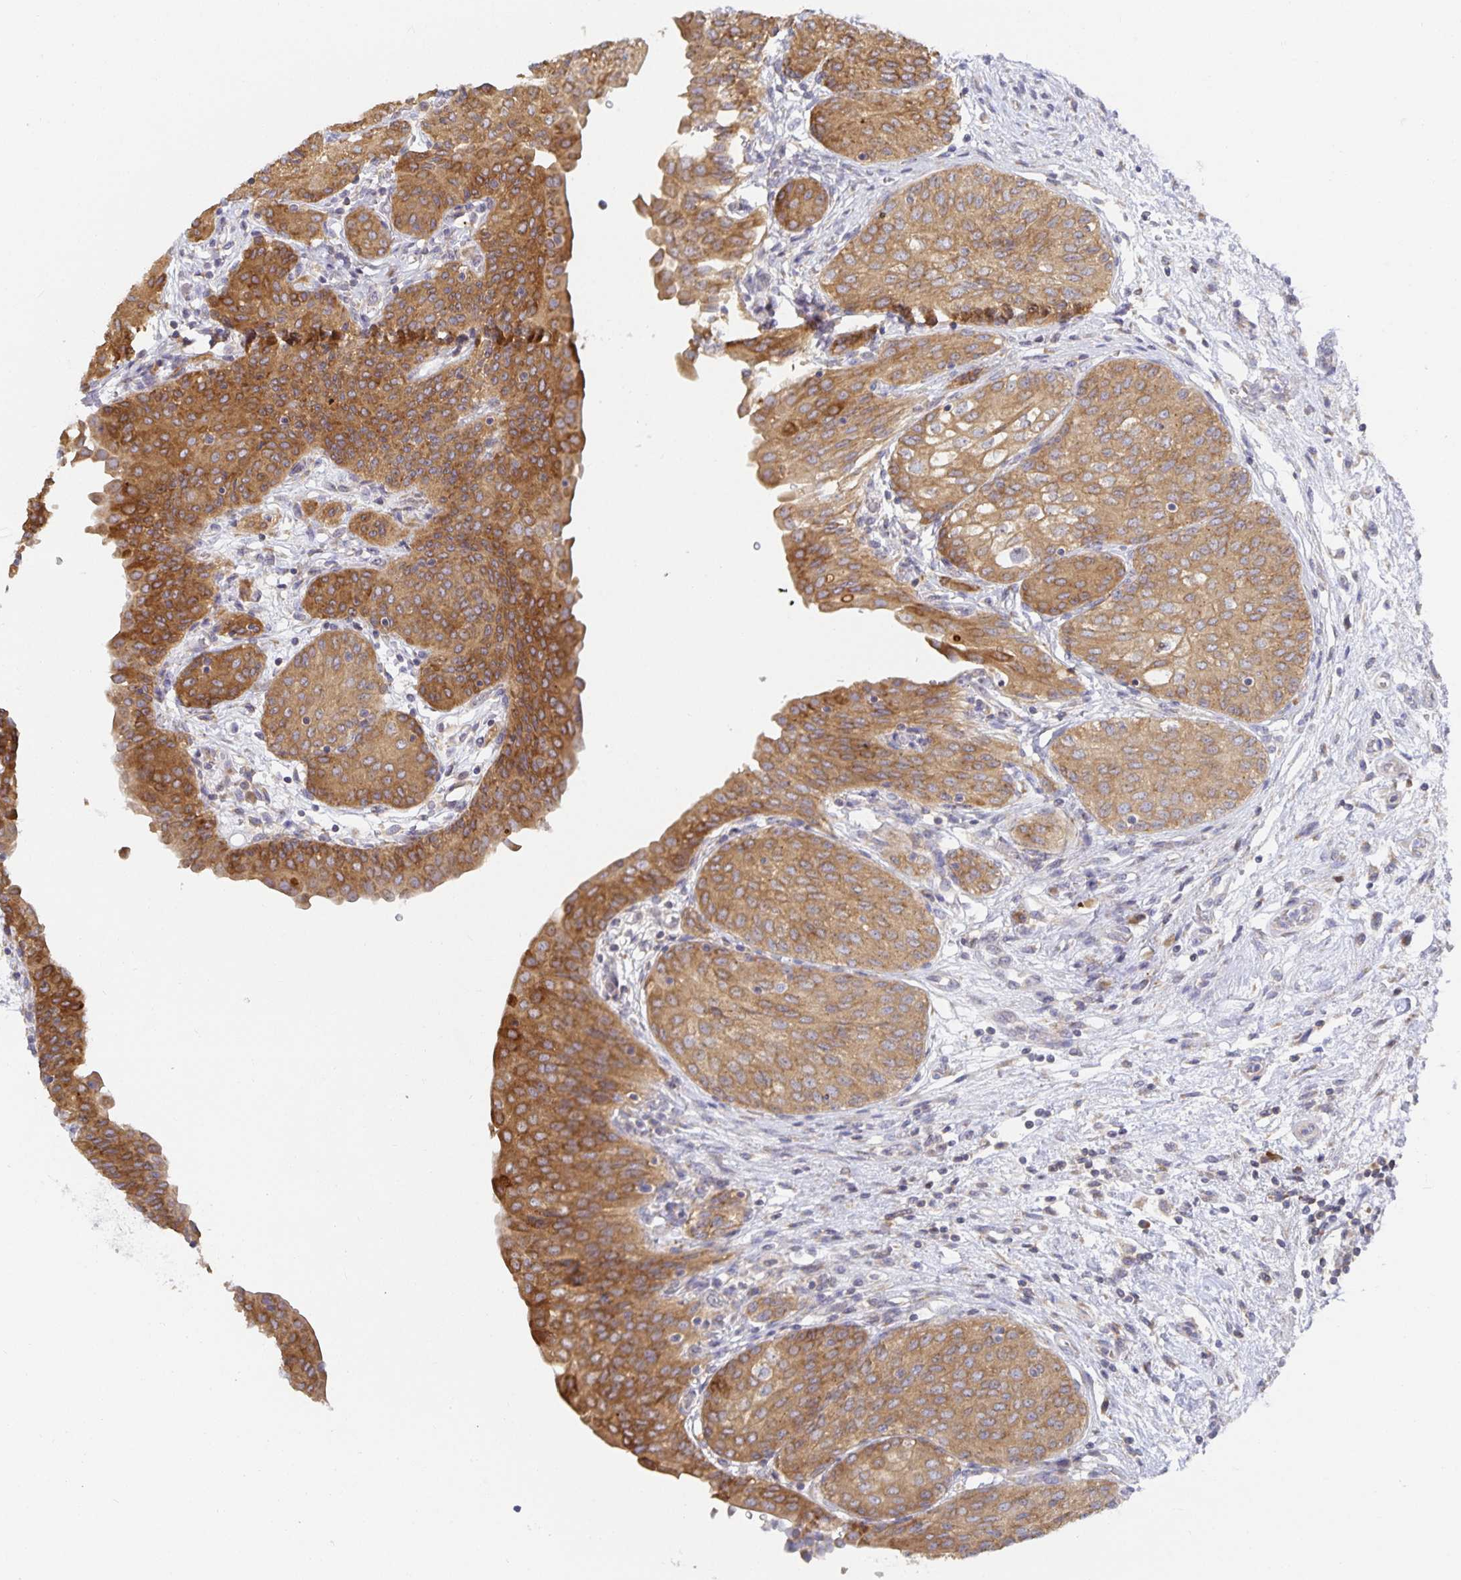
{"staining": {"intensity": "moderate", "quantity": ">75%", "location": "cytoplasmic/membranous"}, "tissue": "urinary bladder", "cell_type": "Urothelial cells", "image_type": "normal", "snomed": [{"axis": "morphology", "description": "Normal tissue, NOS"}, {"axis": "topography", "description": "Urinary bladder"}], "caption": "Immunohistochemistry (IHC) (DAB) staining of unremarkable urinary bladder displays moderate cytoplasmic/membranous protein expression in approximately >75% of urothelial cells.", "gene": "NOMO1", "patient": {"sex": "male", "age": 68}}